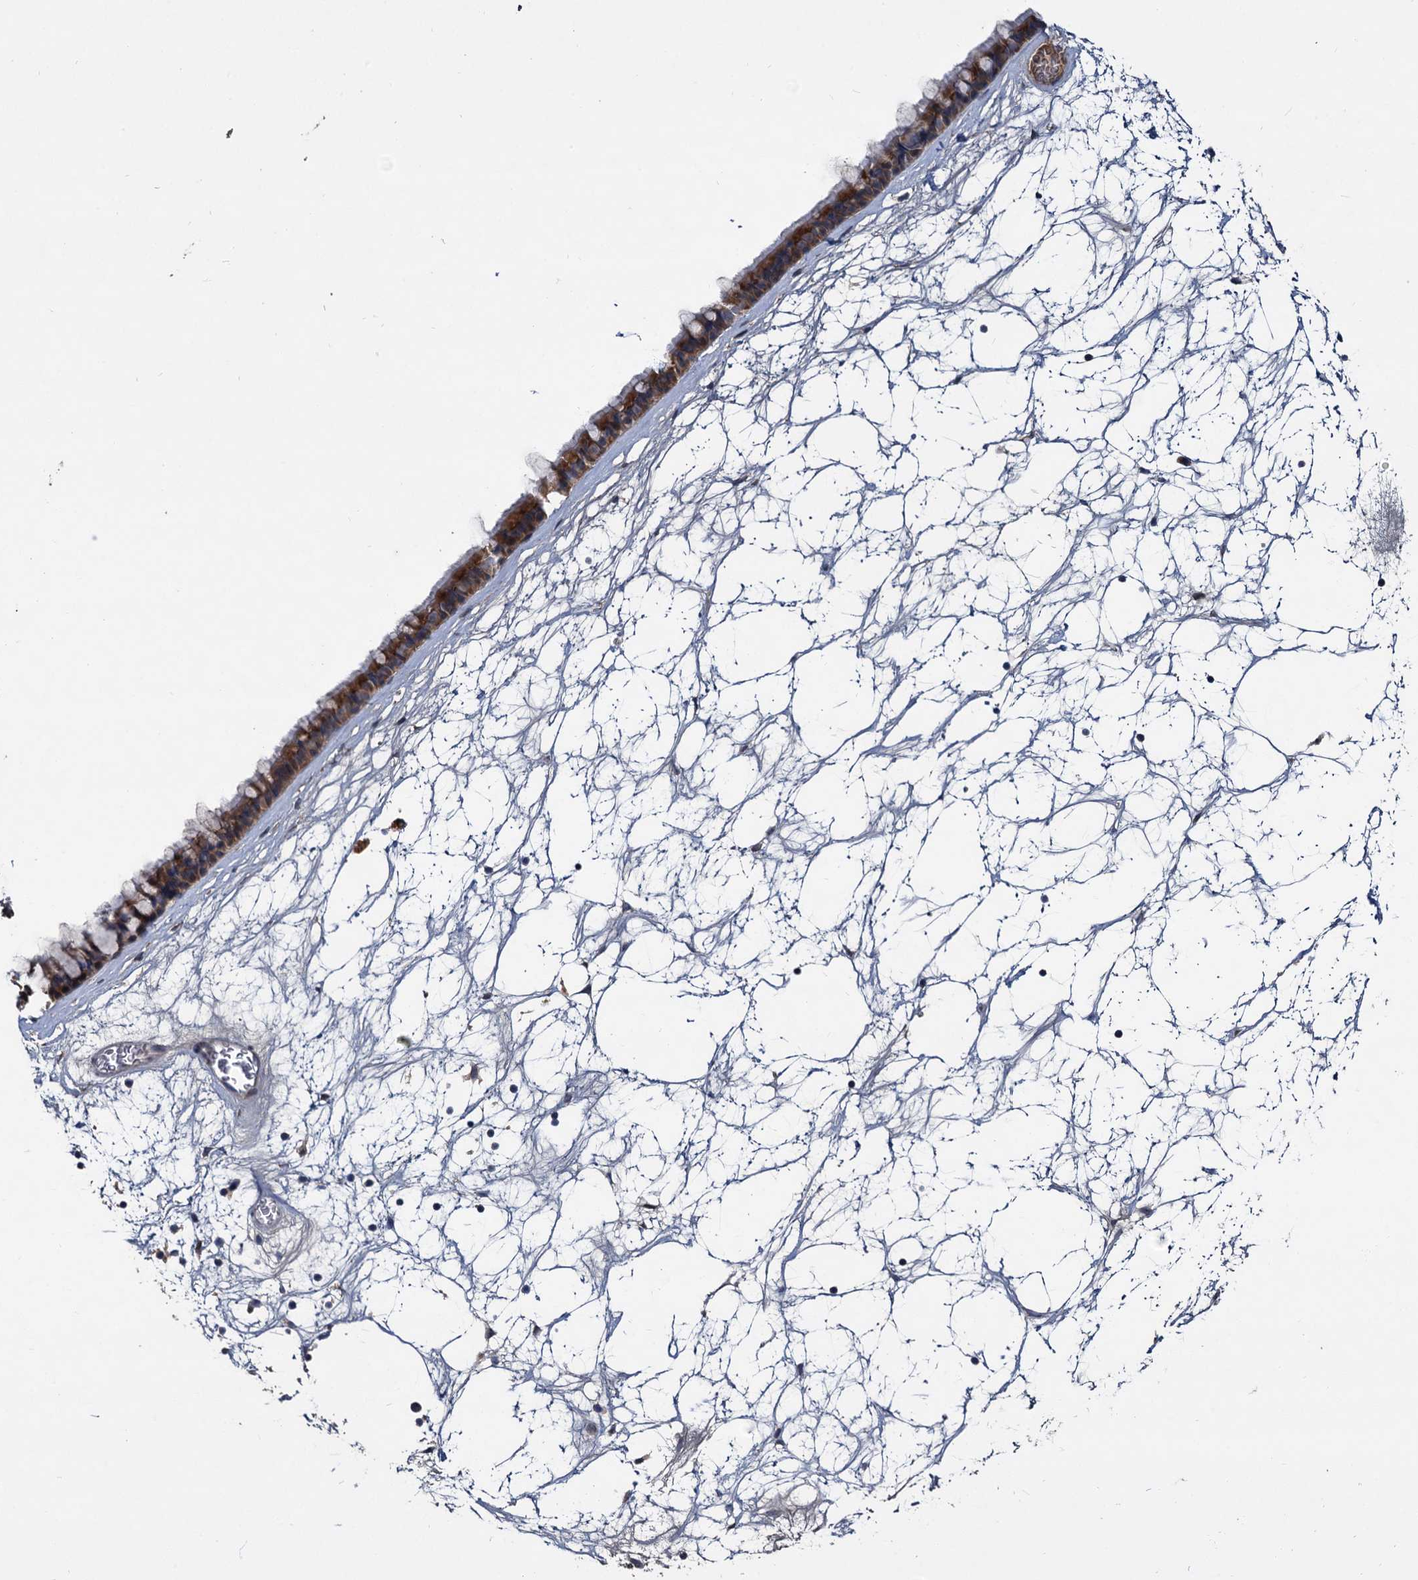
{"staining": {"intensity": "strong", "quantity": ">75%", "location": "cytoplasmic/membranous"}, "tissue": "nasopharynx", "cell_type": "Respiratory epithelial cells", "image_type": "normal", "snomed": [{"axis": "morphology", "description": "Normal tissue, NOS"}, {"axis": "topography", "description": "Nasopharynx"}], "caption": "A micrograph of nasopharynx stained for a protein displays strong cytoplasmic/membranous brown staining in respiratory epithelial cells.", "gene": "TMEM39A", "patient": {"sex": "male", "age": 64}}